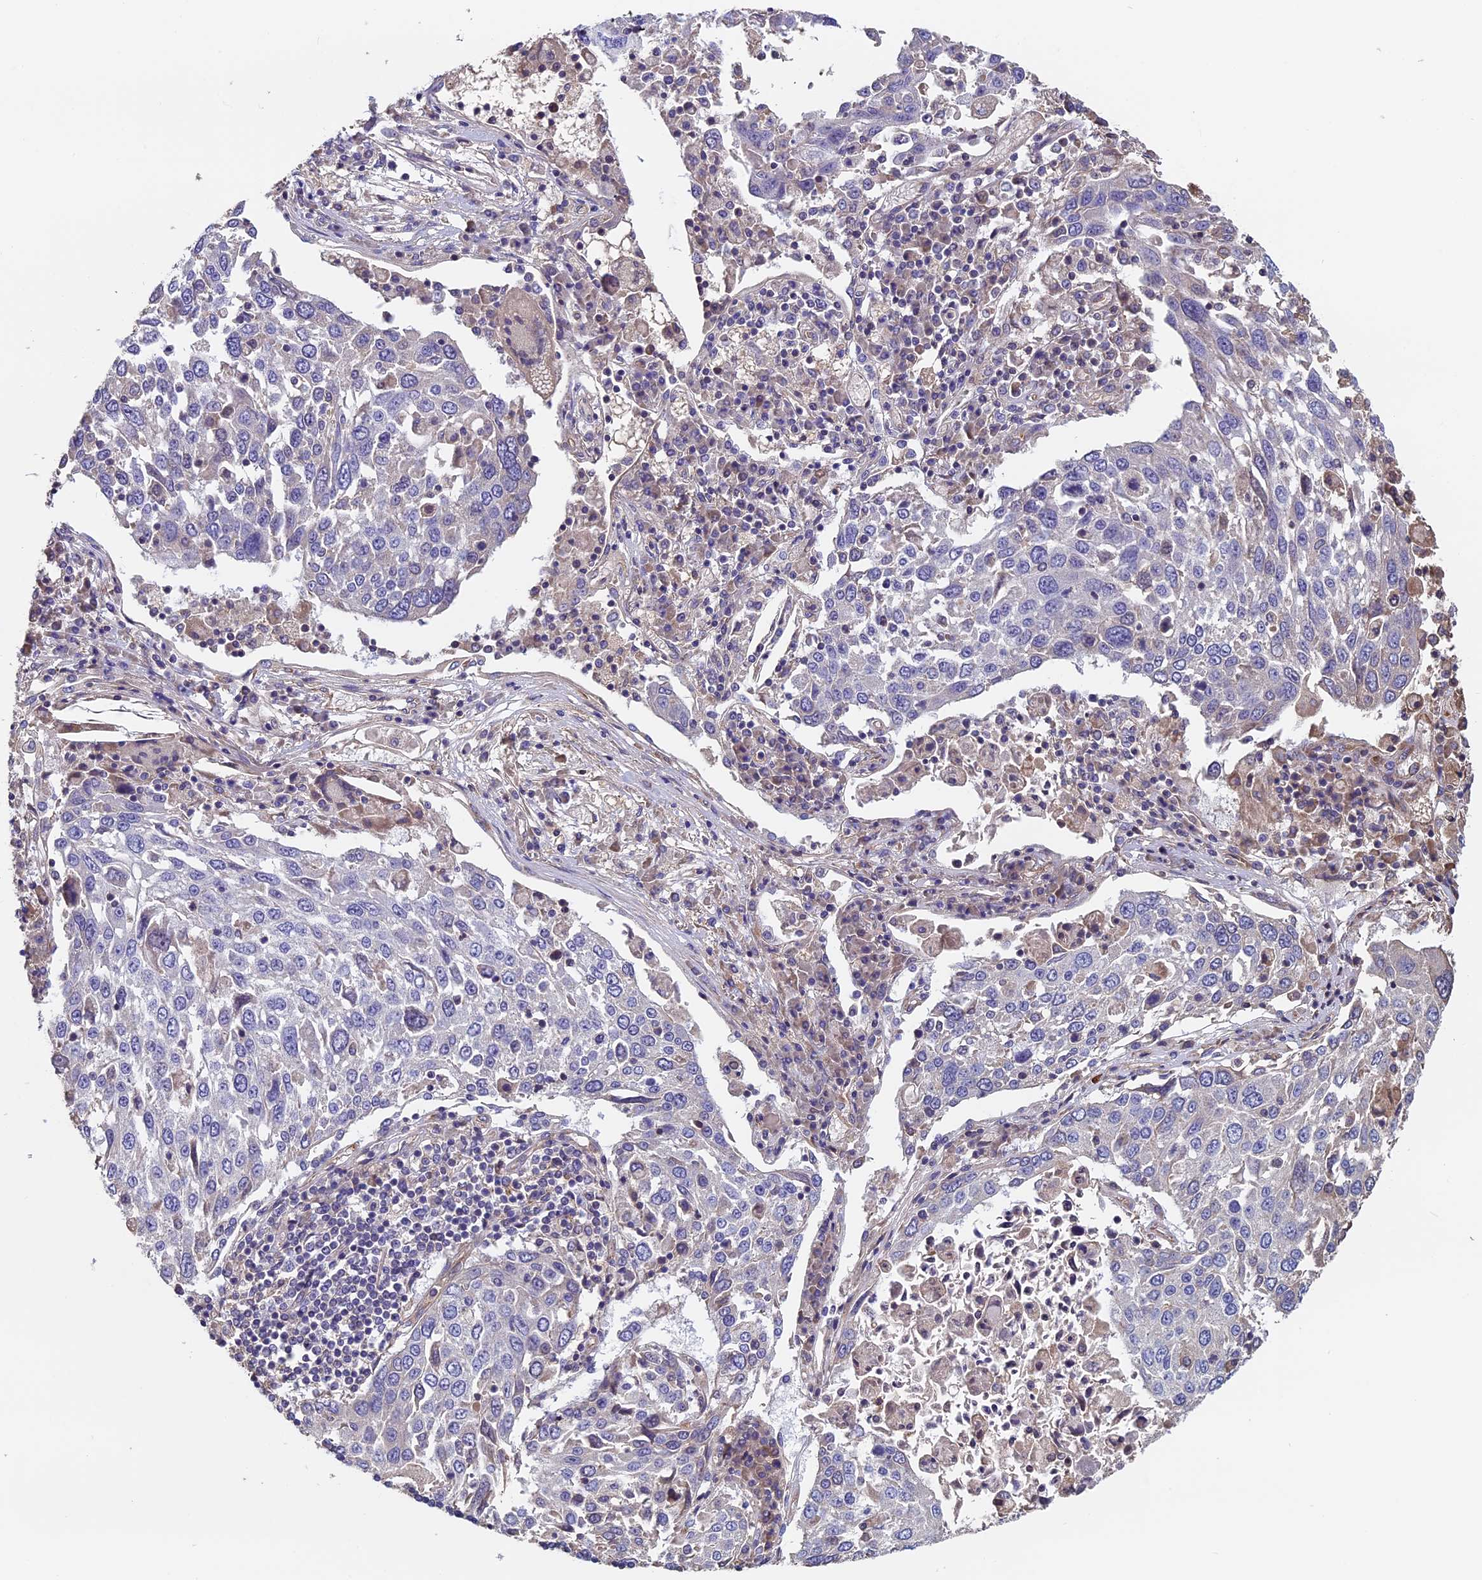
{"staining": {"intensity": "negative", "quantity": "none", "location": "none"}, "tissue": "lung cancer", "cell_type": "Tumor cells", "image_type": "cancer", "snomed": [{"axis": "morphology", "description": "Squamous cell carcinoma, NOS"}, {"axis": "topography", "description": "Lung"}], "caption": "The micrograph displays no significant positivity in tumor cells of lung cancer. The staining was performed using DAB to visualize the protein expression in brown, while the nuclei were stained in blue with hematoxylin (Magnification: 20x).", "gene": "CCDC153", "patient": {"sex": "male", "age": 65}}